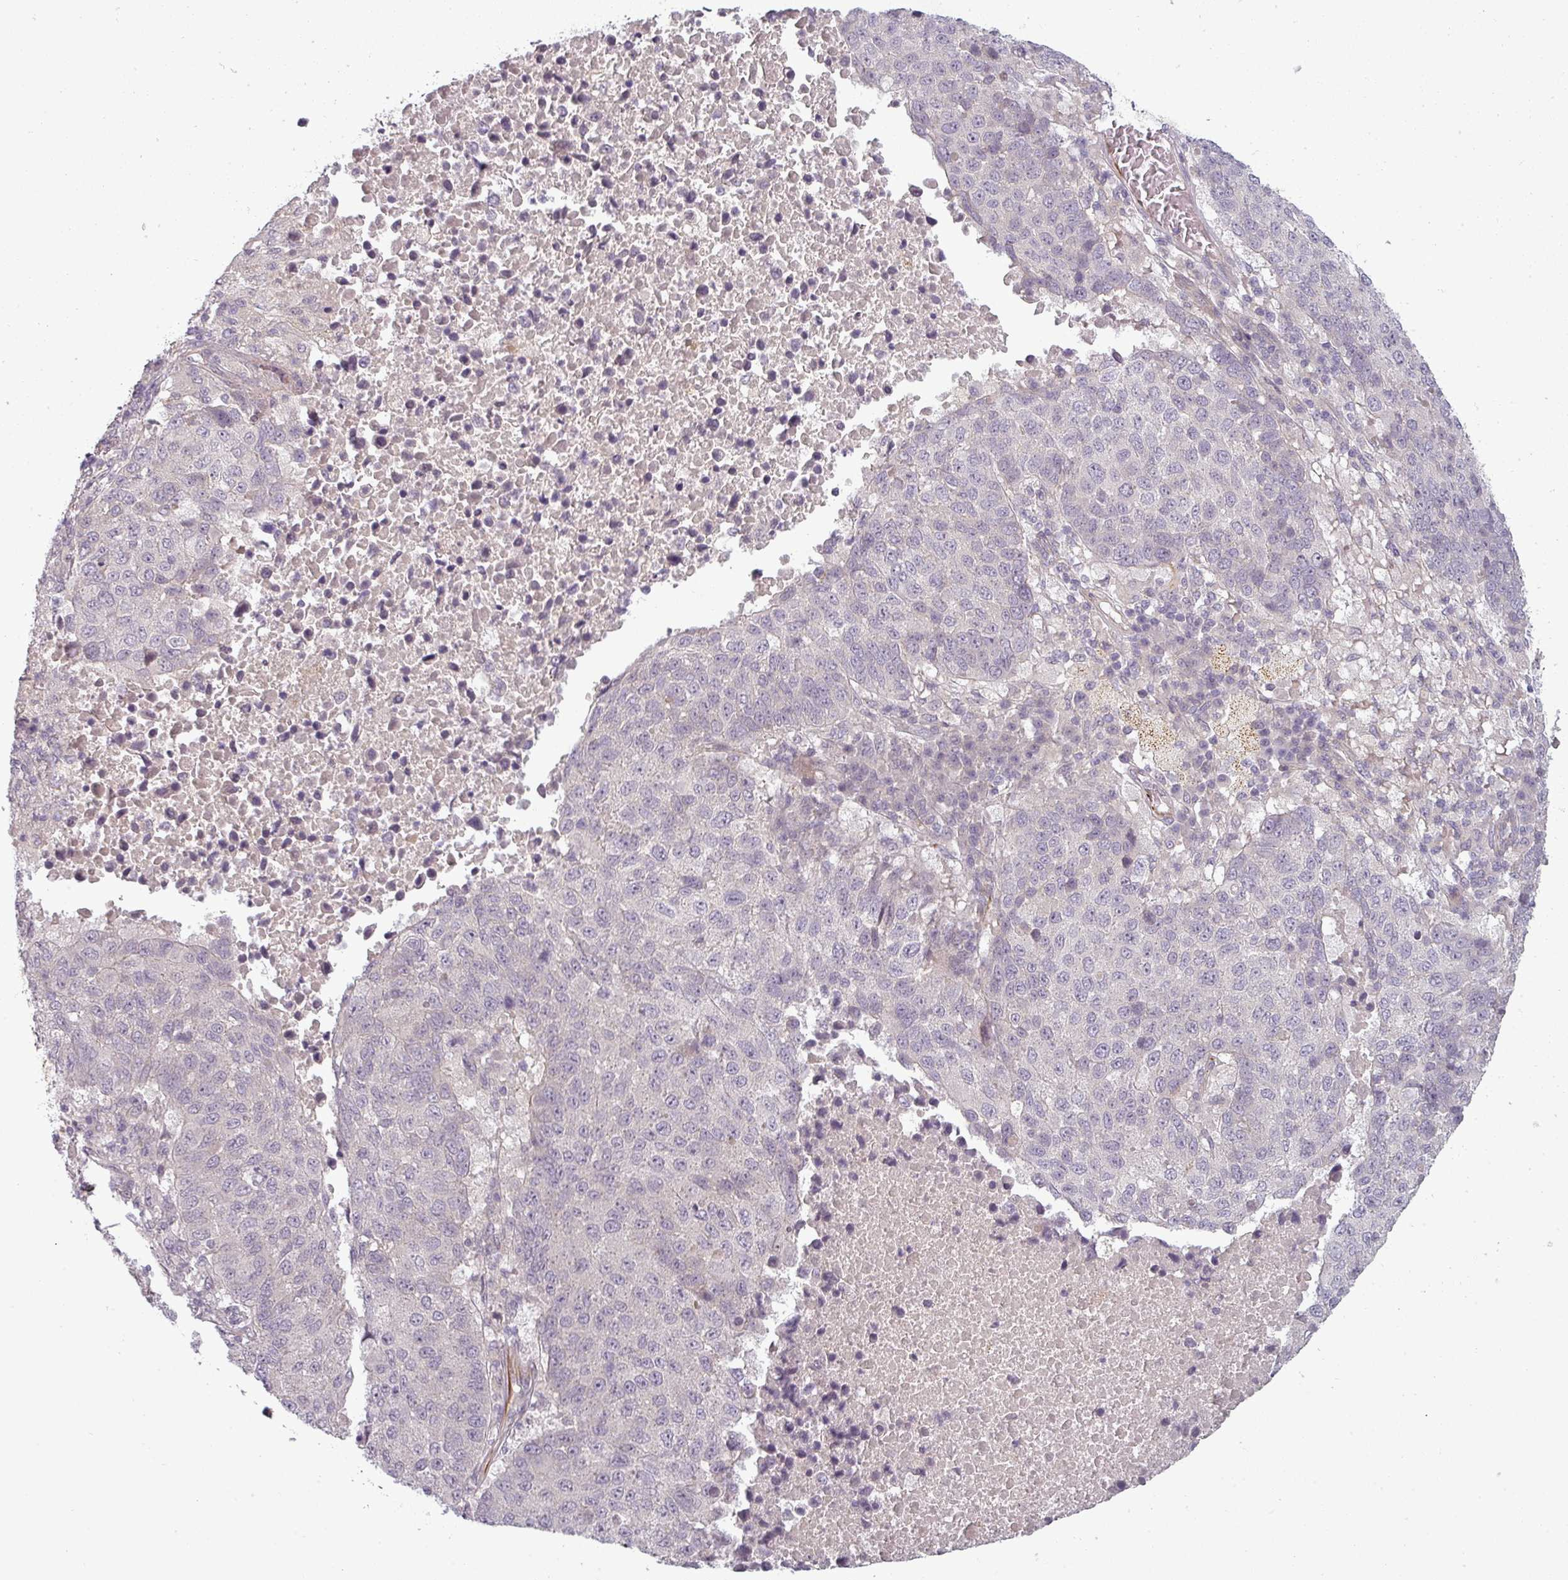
{"staining": {"intensity": "negative", "quantity": "none", "location": "none"}, "tissue": "lung cancer", "cell_type": "Tumor cells", "image_type": "cancer", "snomed": [{"axis": "morphology", "description": "Squamous cell carcinoma, NOS"}, {"axis": "topography", "description": "Lung"}], "caption": "Tumor cells are negative for brown protein staining in lung cancer. (DAB (3,3'-diaminobenzidine) immunohistochemistry, high magnification).", "gene": "SLC16A9", "patient": {"sex": "male", "age": 73}}